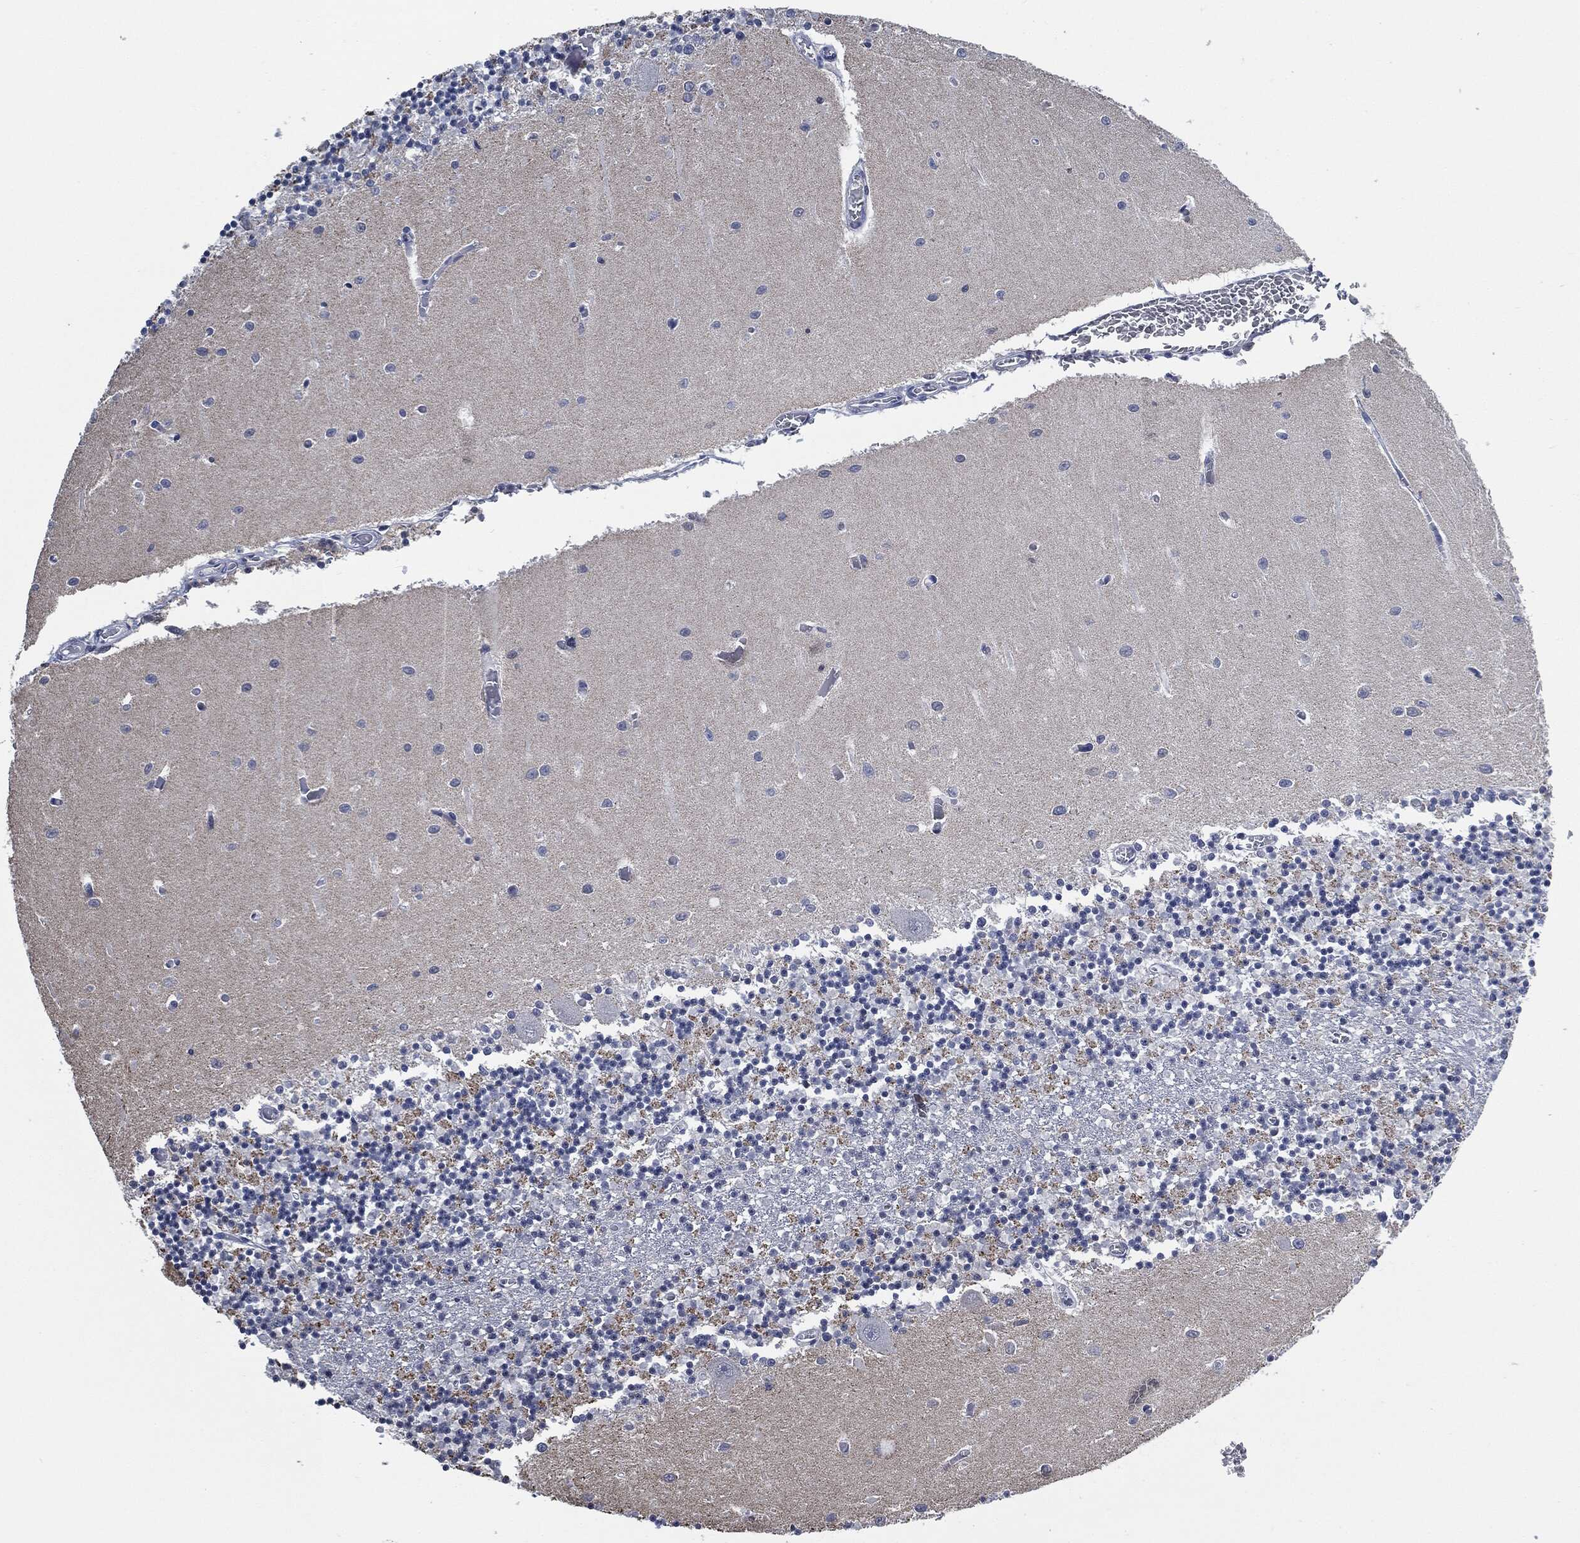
{"staining": {"intensity": "negative", "quantity": "none", "location": "none"}, "tissue": "cerebellum", "cell_type": "Cells in granular layer", "image_type": "normal", "snomed": [{"axis": "morphology", "description": "Normal tissue, NOS"}, {"axis": "topography", "description": "Cerebellum"}], "caption": "Immunohistochemistry (IHC) histopathology image of benign cerebellum stained for a protein (brown), which displays no staining in cells in granular layer. (Stains: DAB immunohistochemistry (IHC) with hematoxylin counter stain, Microscopy: brightfield microscopy at high magnification).", "gene": "IL2RG", "patient": {"sex": "female", "age": 64}}